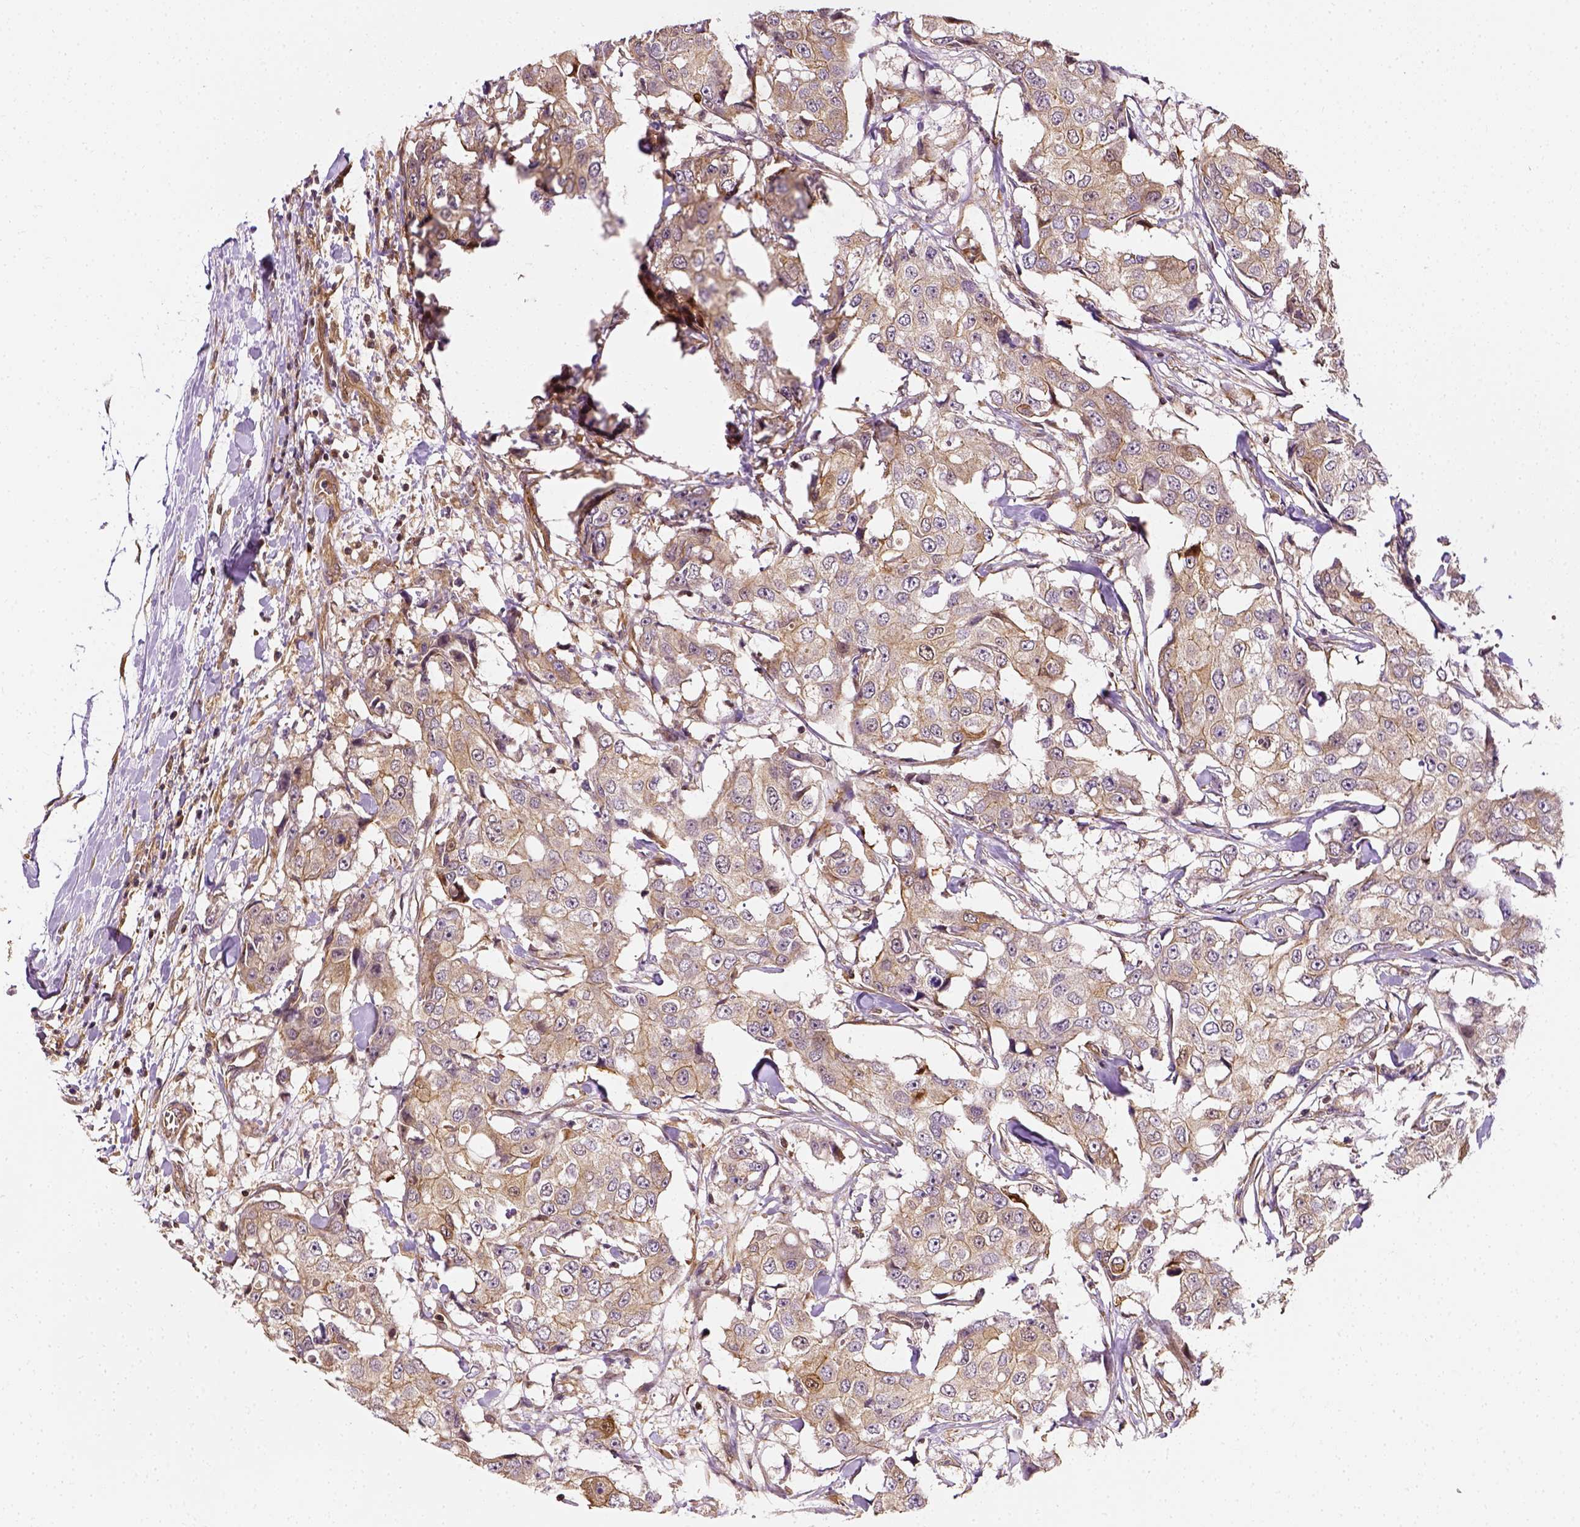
{"staining": {"intensity": "weak", "quantity": ">75%", "location": "cytoplasmic/membranous"}, "tissue": "breast cancer", "cell_type": "Tumor cells", "image_type": "cancer", "snomed": [{"axis": "morphology", "description": "Duct carcinoma"}, {"axis": "topography", "description": "Breast"}], "caption": "The micrograph demonstrates immunohistochemical staining of breast infiltrating ductal carcinoma. There is weak cytoplasmic/membranous staining is seen in about >75% of tumor cells.", "gene": "MATK", "patient": {"sex": "female", "age": 27}}